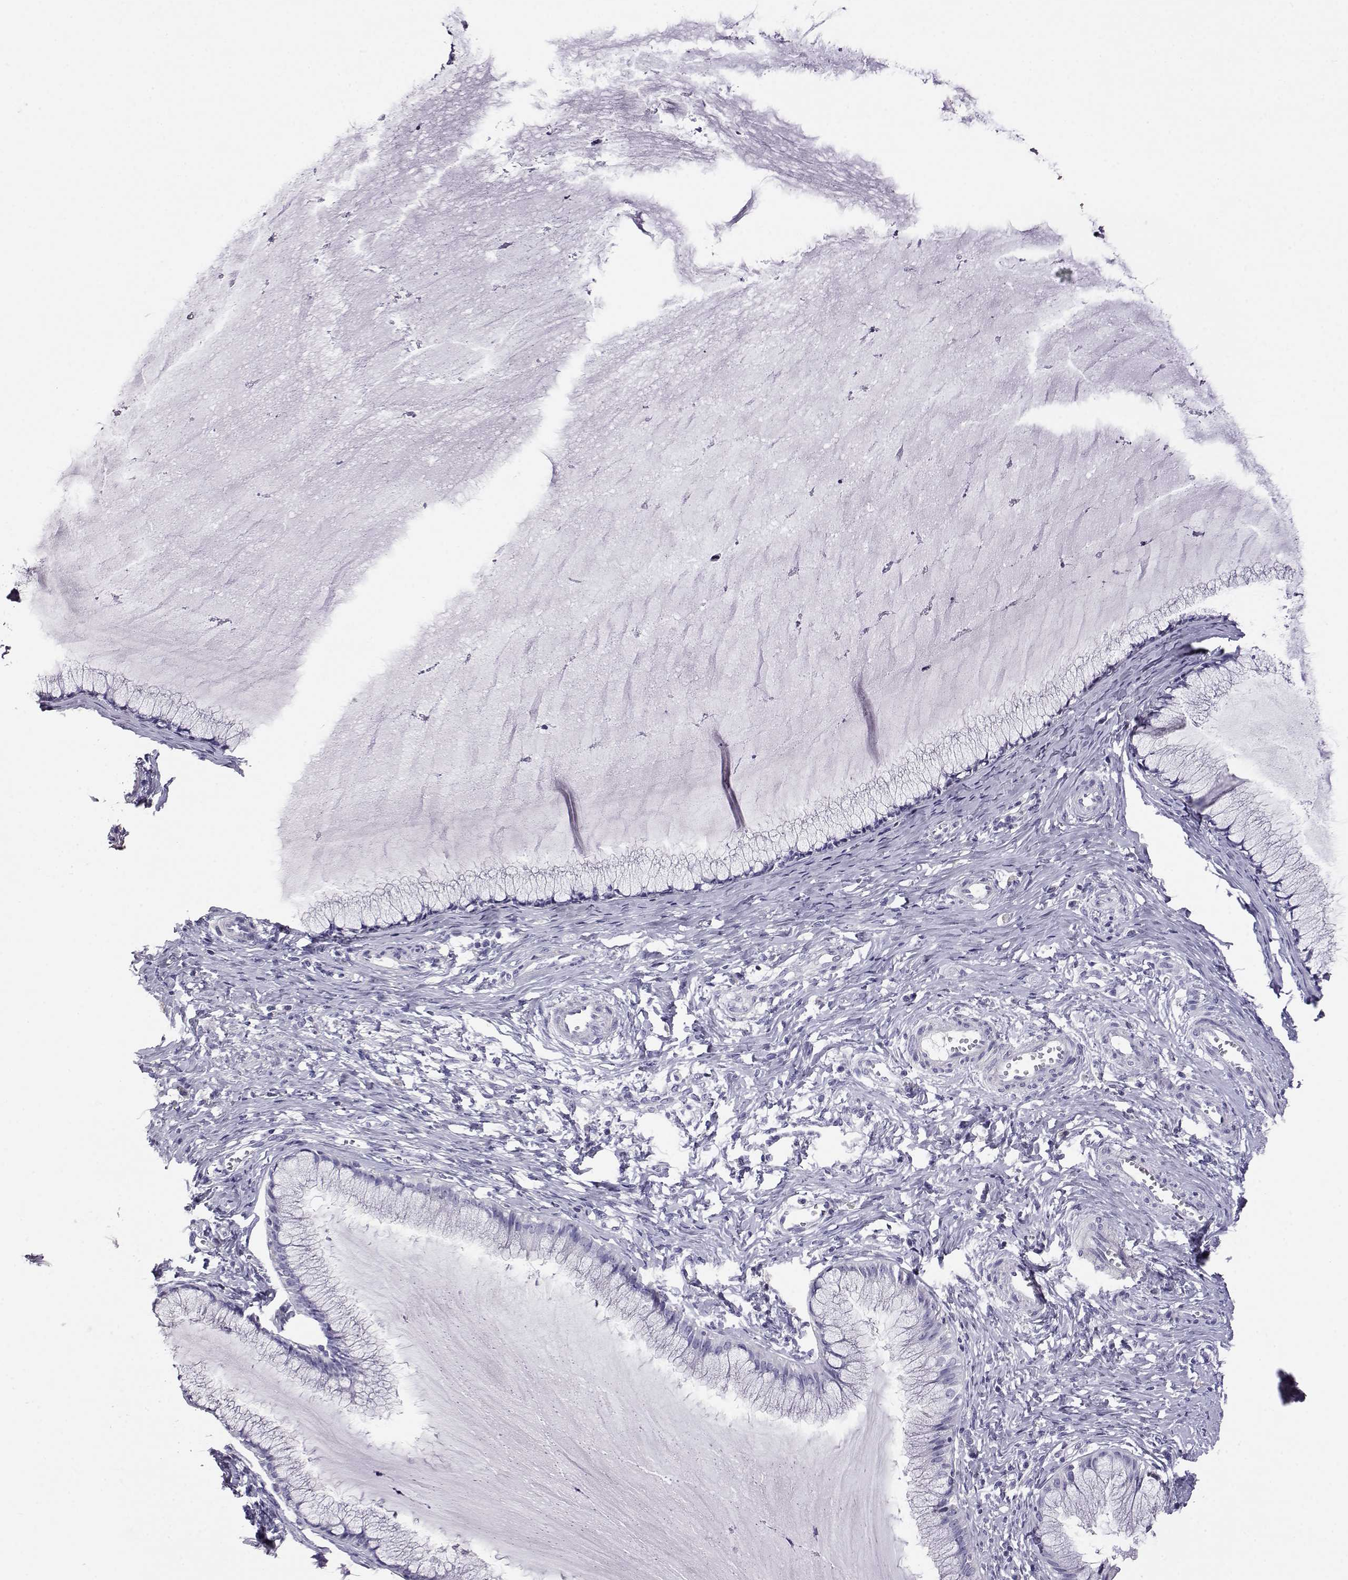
{"staining": {"intensity": "negative", "quantity": "none", "location": "none"}, "tissue": "cervical cancer", "cell_type": "Tumor cells", "image_type": "cancer", "snomed": [{"axis": "morphology", "description": "Squamous cell carcinoma, NOS"}, {"axis": "topography", "description": "Cervix"}], "caption": "Image shows no significant protein expression in tumor cells of cervical cancer (squamous cell carcinoma).", "gene": "AKR1B1", "patient": {"sex": "female", "age": 36}}